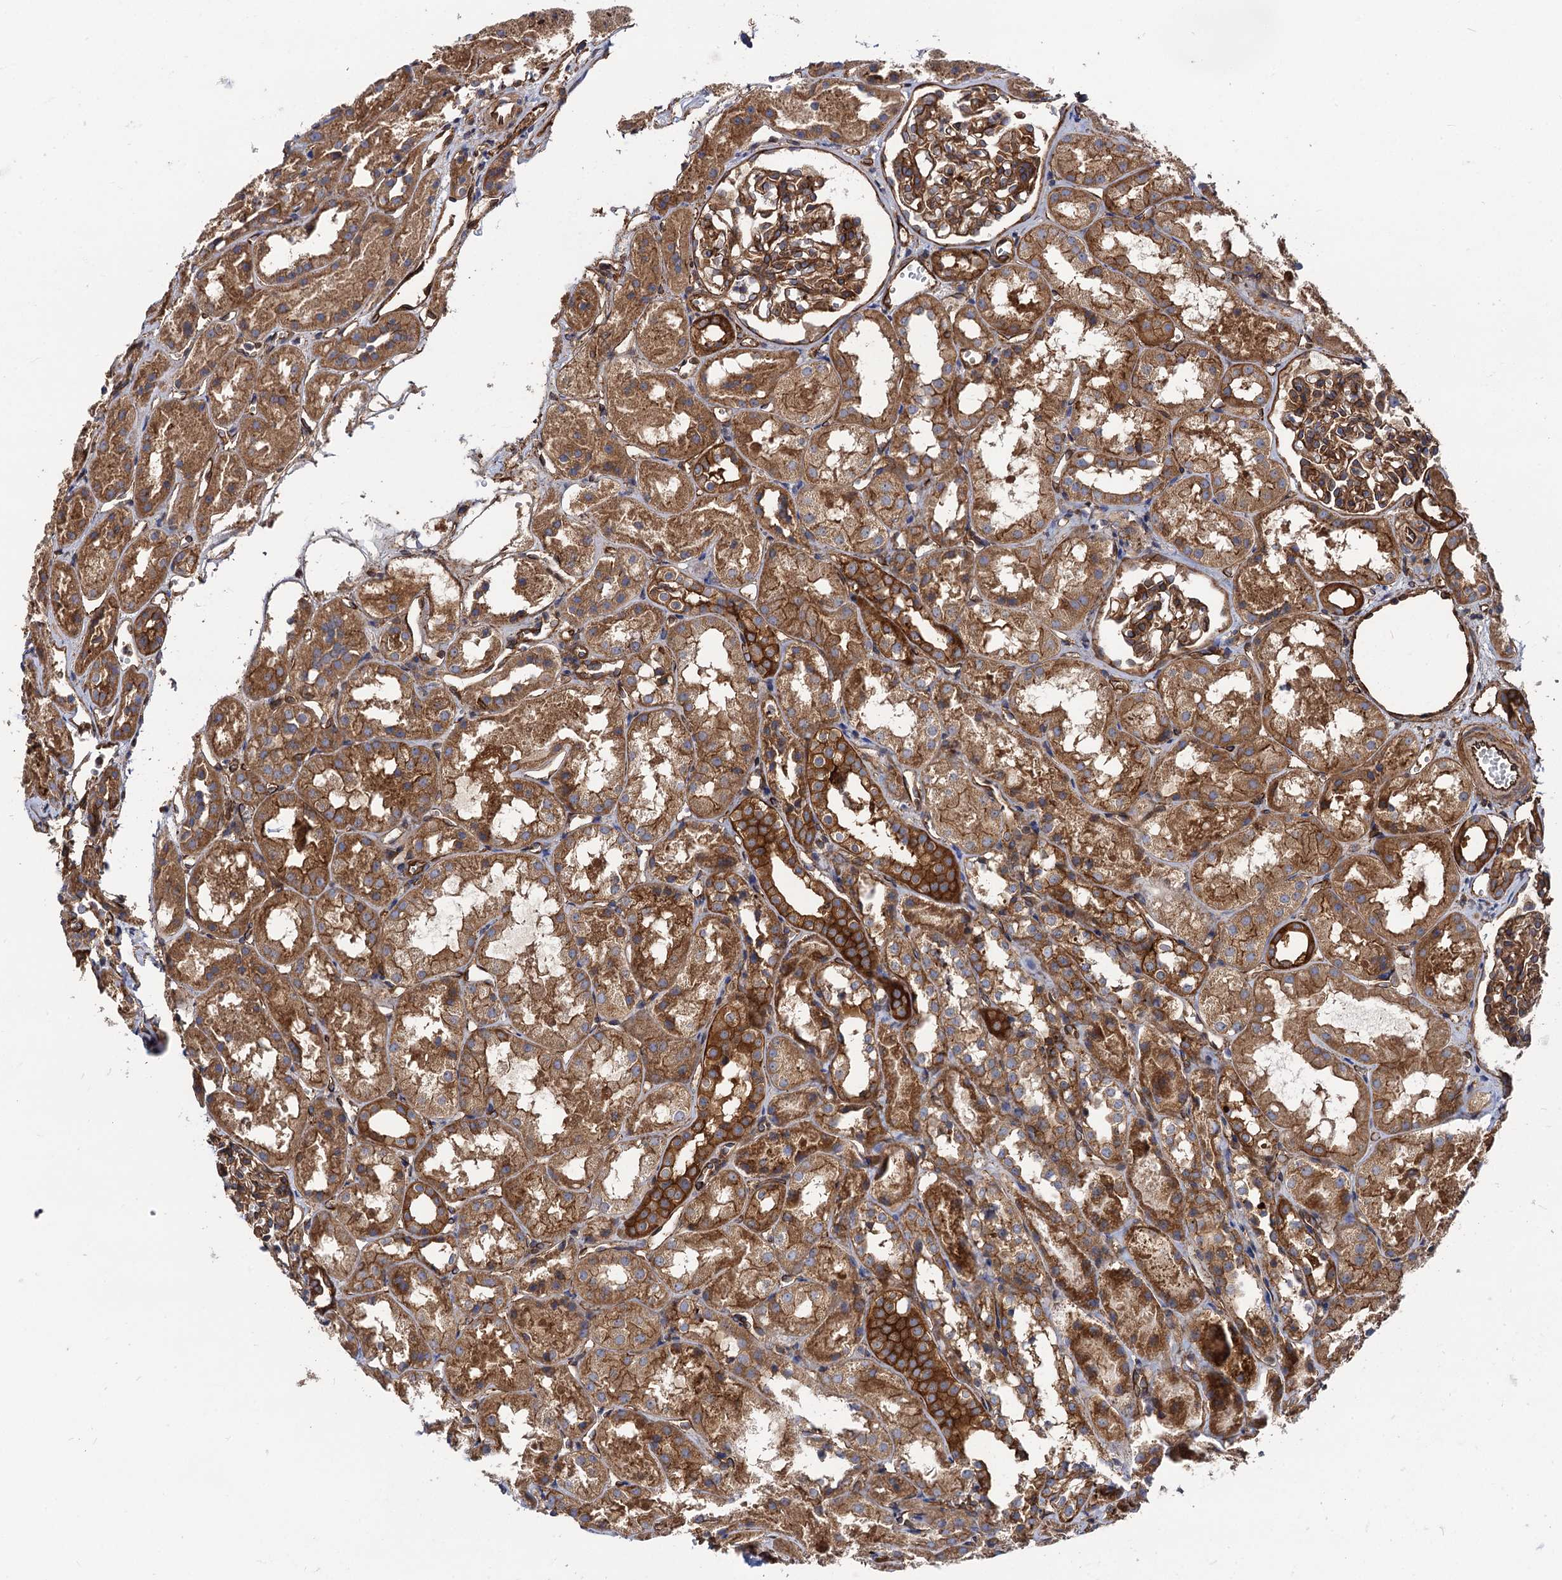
{"staining": {"intensity": "moderate", "quantity": ">75%", "location": "cytoplasmic/membranous"}, "tissue": "kidney", "cell_type": "Cells in glomeruli", "image_type": "normal", "snomed": [{"axis": "morphology", "description": "Normal tissue, NOS"}, {"axis": "topography", "description": "Kidney"}], "caption": "Immunohistochemistry (IHC) of benign human kidney reveals medium levels of moderate cytoplasmic/membranous expression in about >75% of cells in glomeruli.", "gene": "CIP2A", "patient": {"sex": "male", "age": 16}}